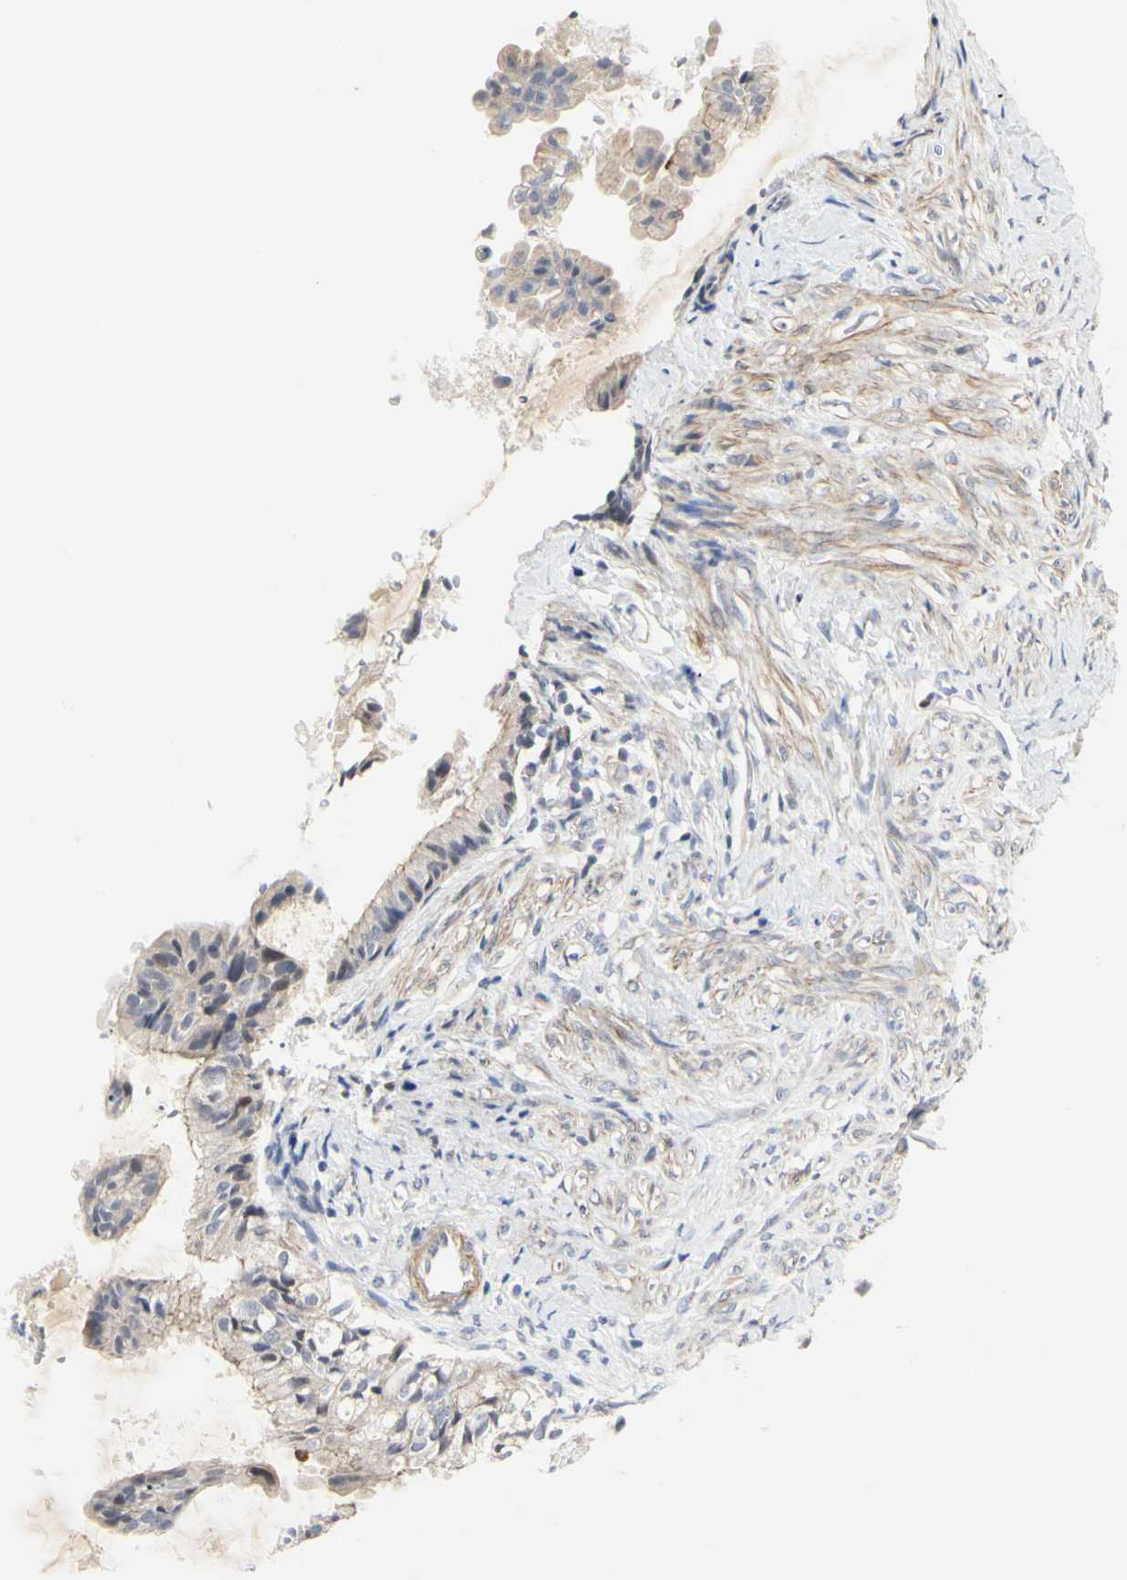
{"staining": {"intensity": "weak", "quantity": "<25%", "location": "cytoplasmic/membranous"}, "tissue": "cervical cancer", "cell_type": "Tumor cells", "image_type": "cancer", "snomed": [{"axis": "morphology", "description": "Normal tissue, NOS"}, {"axis": "morphology", "description": "Adenocarcinoma, NOS"}, {"axis": "topography", "description": "Cervix"}, {"axis": "topography", "description": "Endometrium"}], "caption": "The histopathology image demonstrates no staining of tumor cells in cervical cancer.", "gene": "SHANK2", "patient": {"sex": "female", "age": 86}}